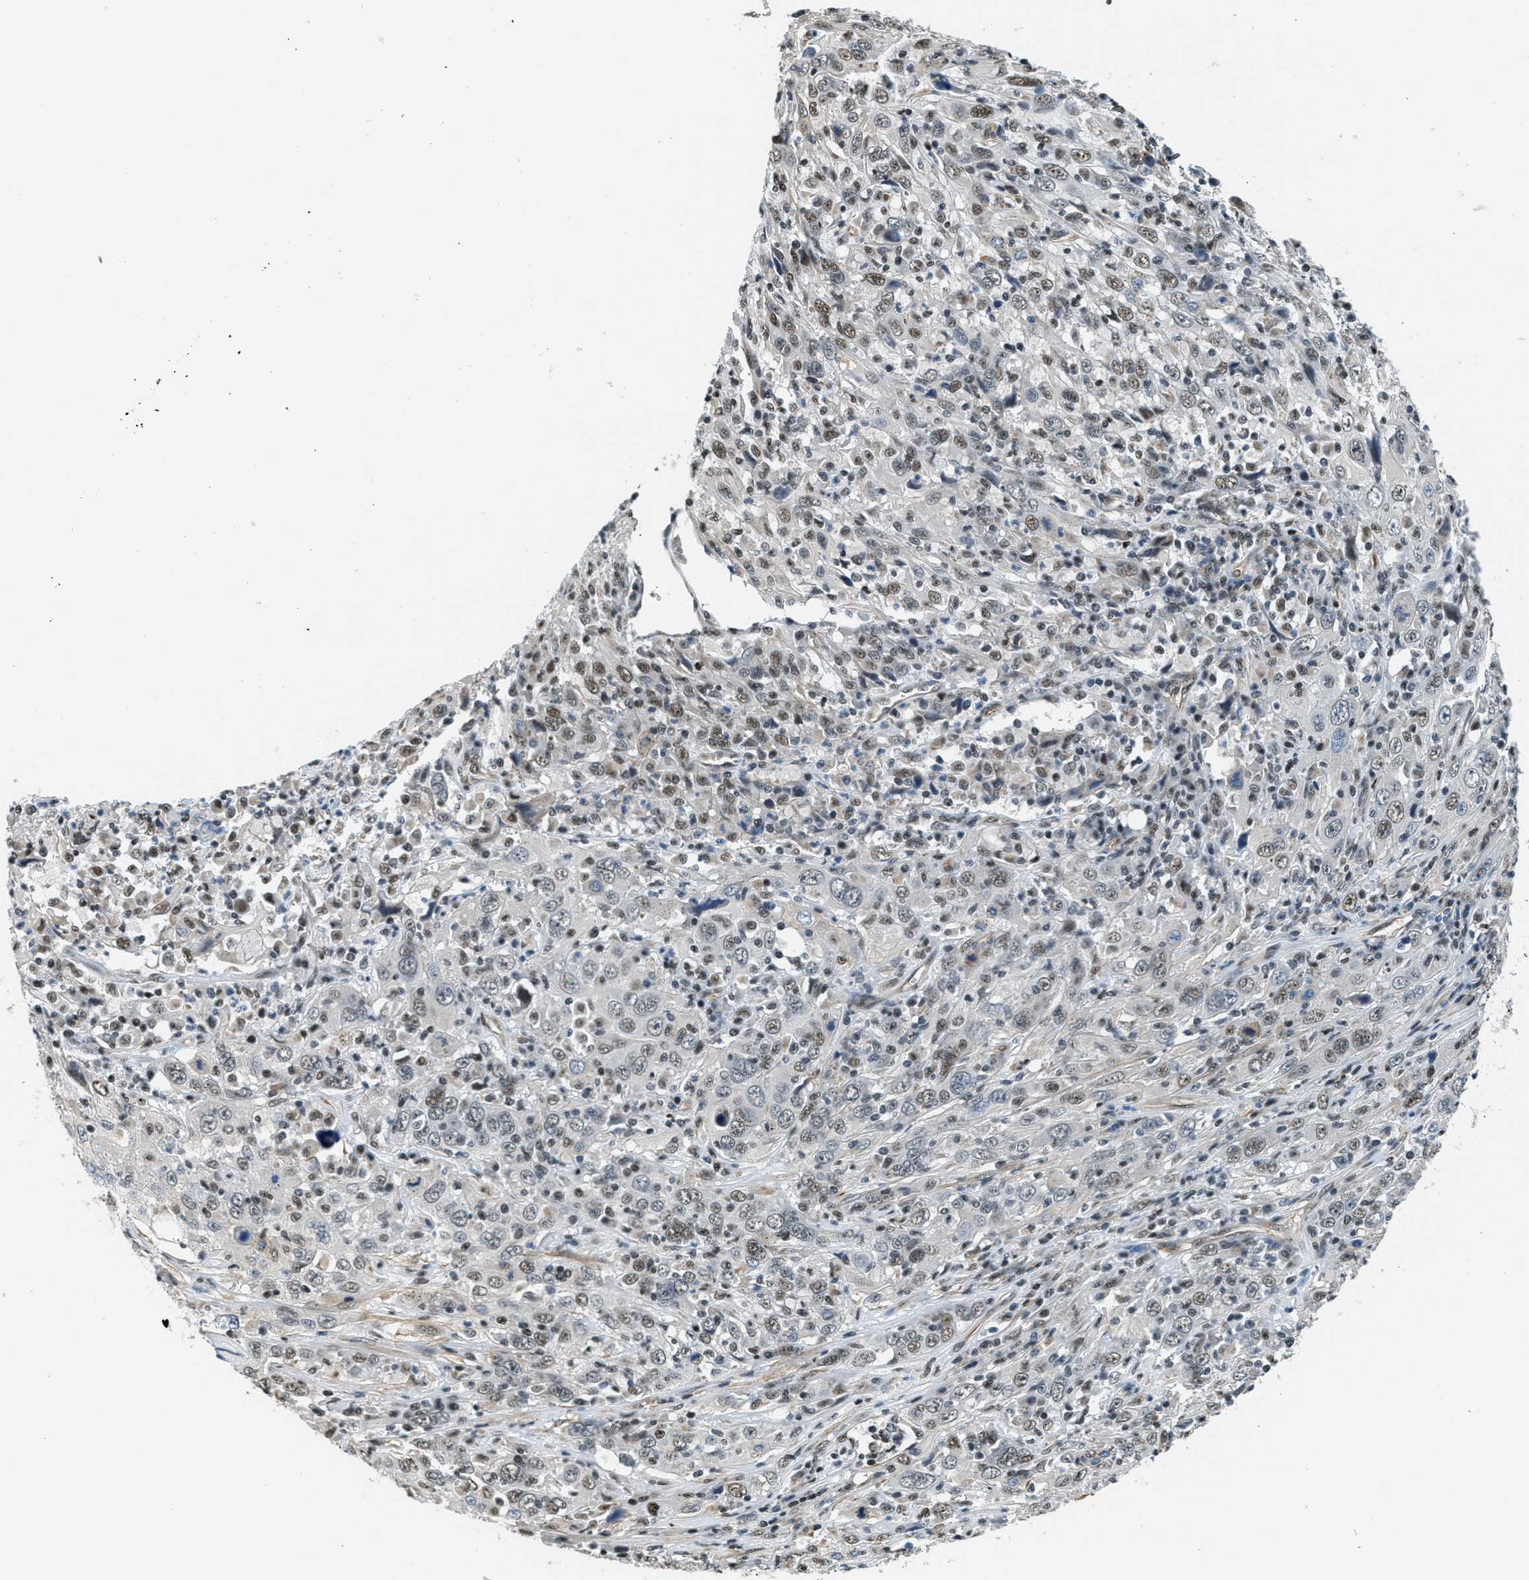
{"staining": {"intensity": "weak", "quantity": "25%-75%", "location": "nuclear"}, "tissue": "cervical cancer", "cell_type": "Tumor cells", "image_type": "cancer", "snomed": [{"axis": "morphology", "description": "Squamous cell carcinoma, NOS"}, {"axis": "topography", "description": "Cervix"}], "caption": "Weak nuclear protein positivity is identified in approximately 25%-75% of tumor cells in cervical squamous cell carcinoma.", "gene": "CFAP36", "patient": {"sex": "female", "age": 46}}